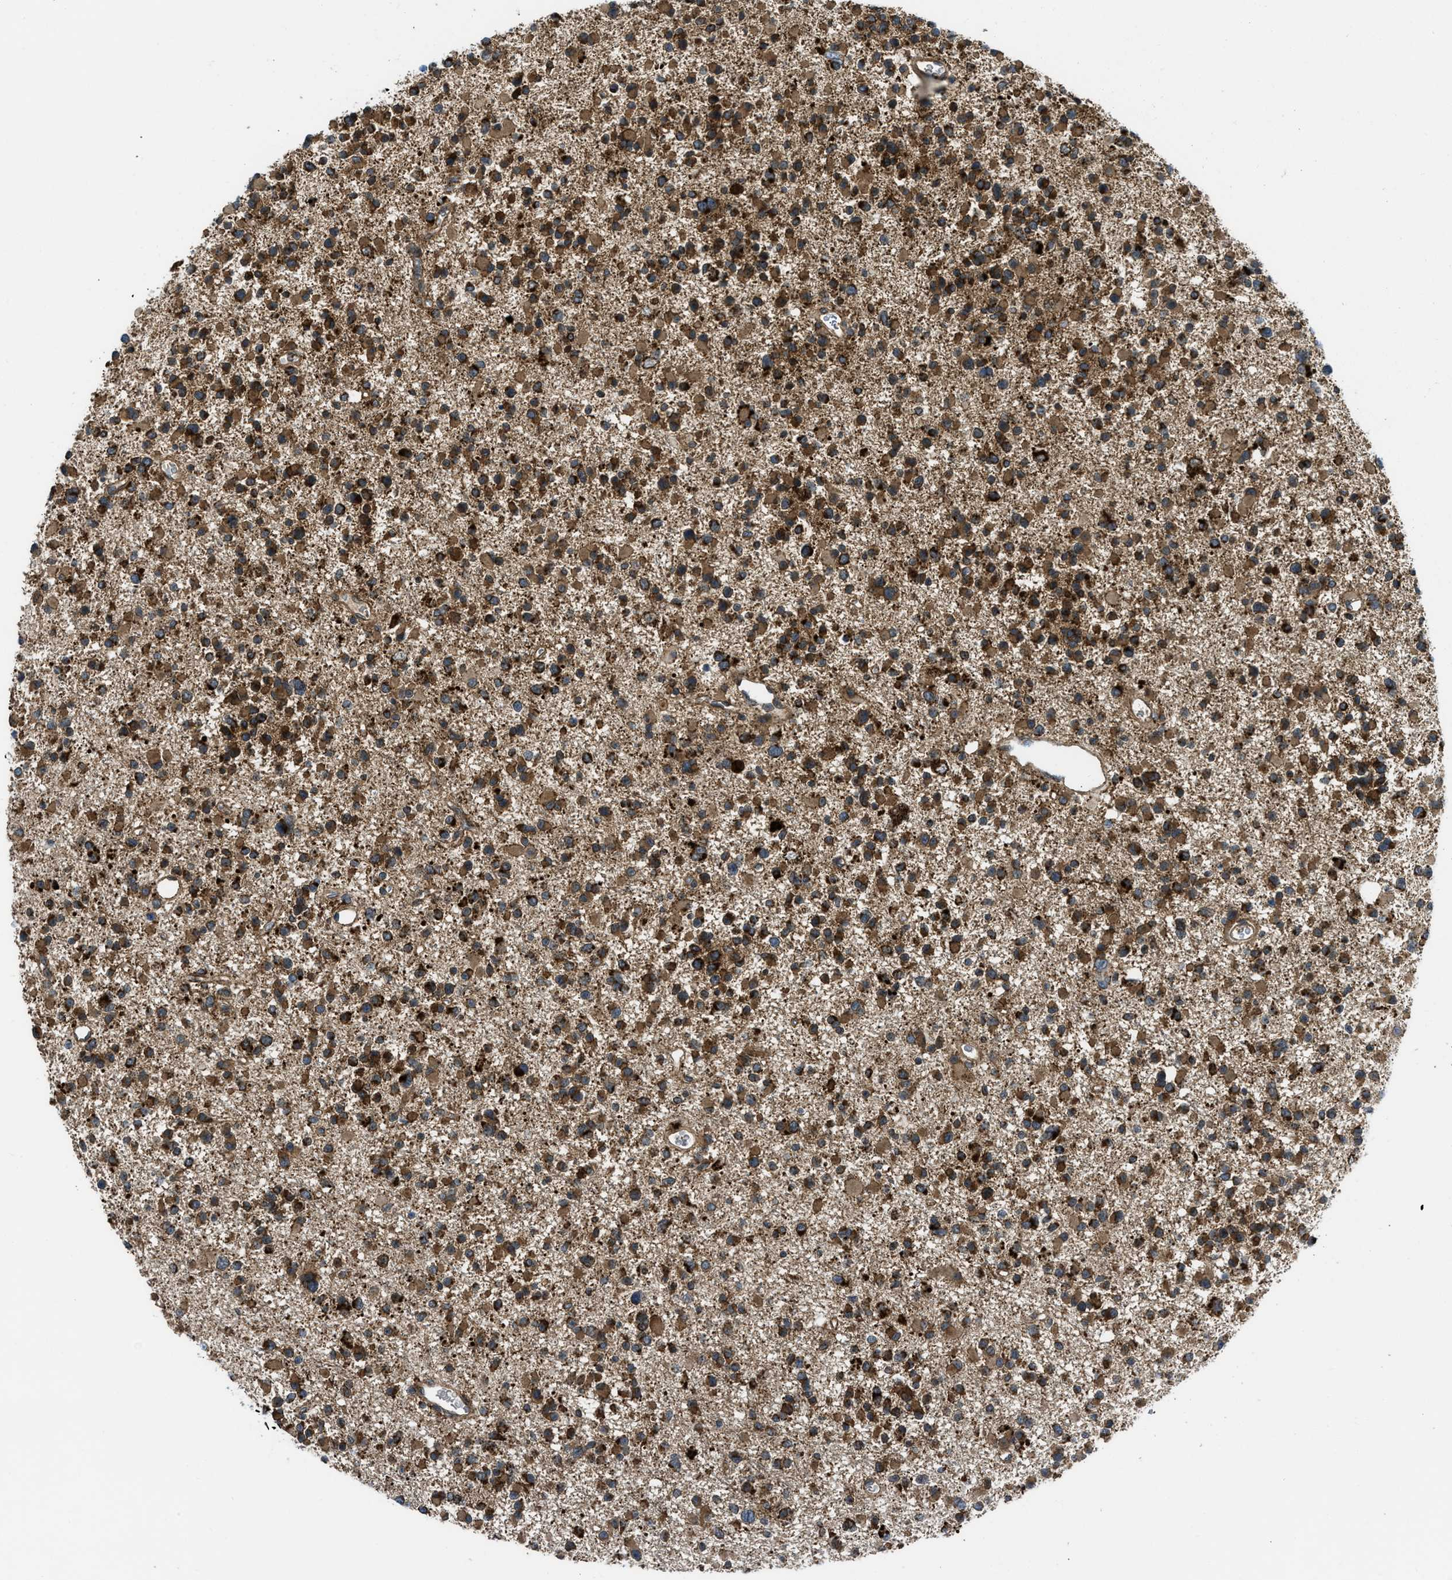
{"staining": {"intensity": "strong", "quantity": ">75%", "location": "cytoplasmic/membranous"}, "tissue": "glioma", "cell_type": "Tumor cells", "image_type": "cancer", "snomed": [{"axis": "morphology", "description": "Glioma, malignant, Low grade"}, {"axis": "topography", "description": "Brain"}], "caption": "Glioma stained with a protein marker displays strong staining in tumor cells.", "gene": "SESN2", "patient": {"sex": "female", "age": 22}}